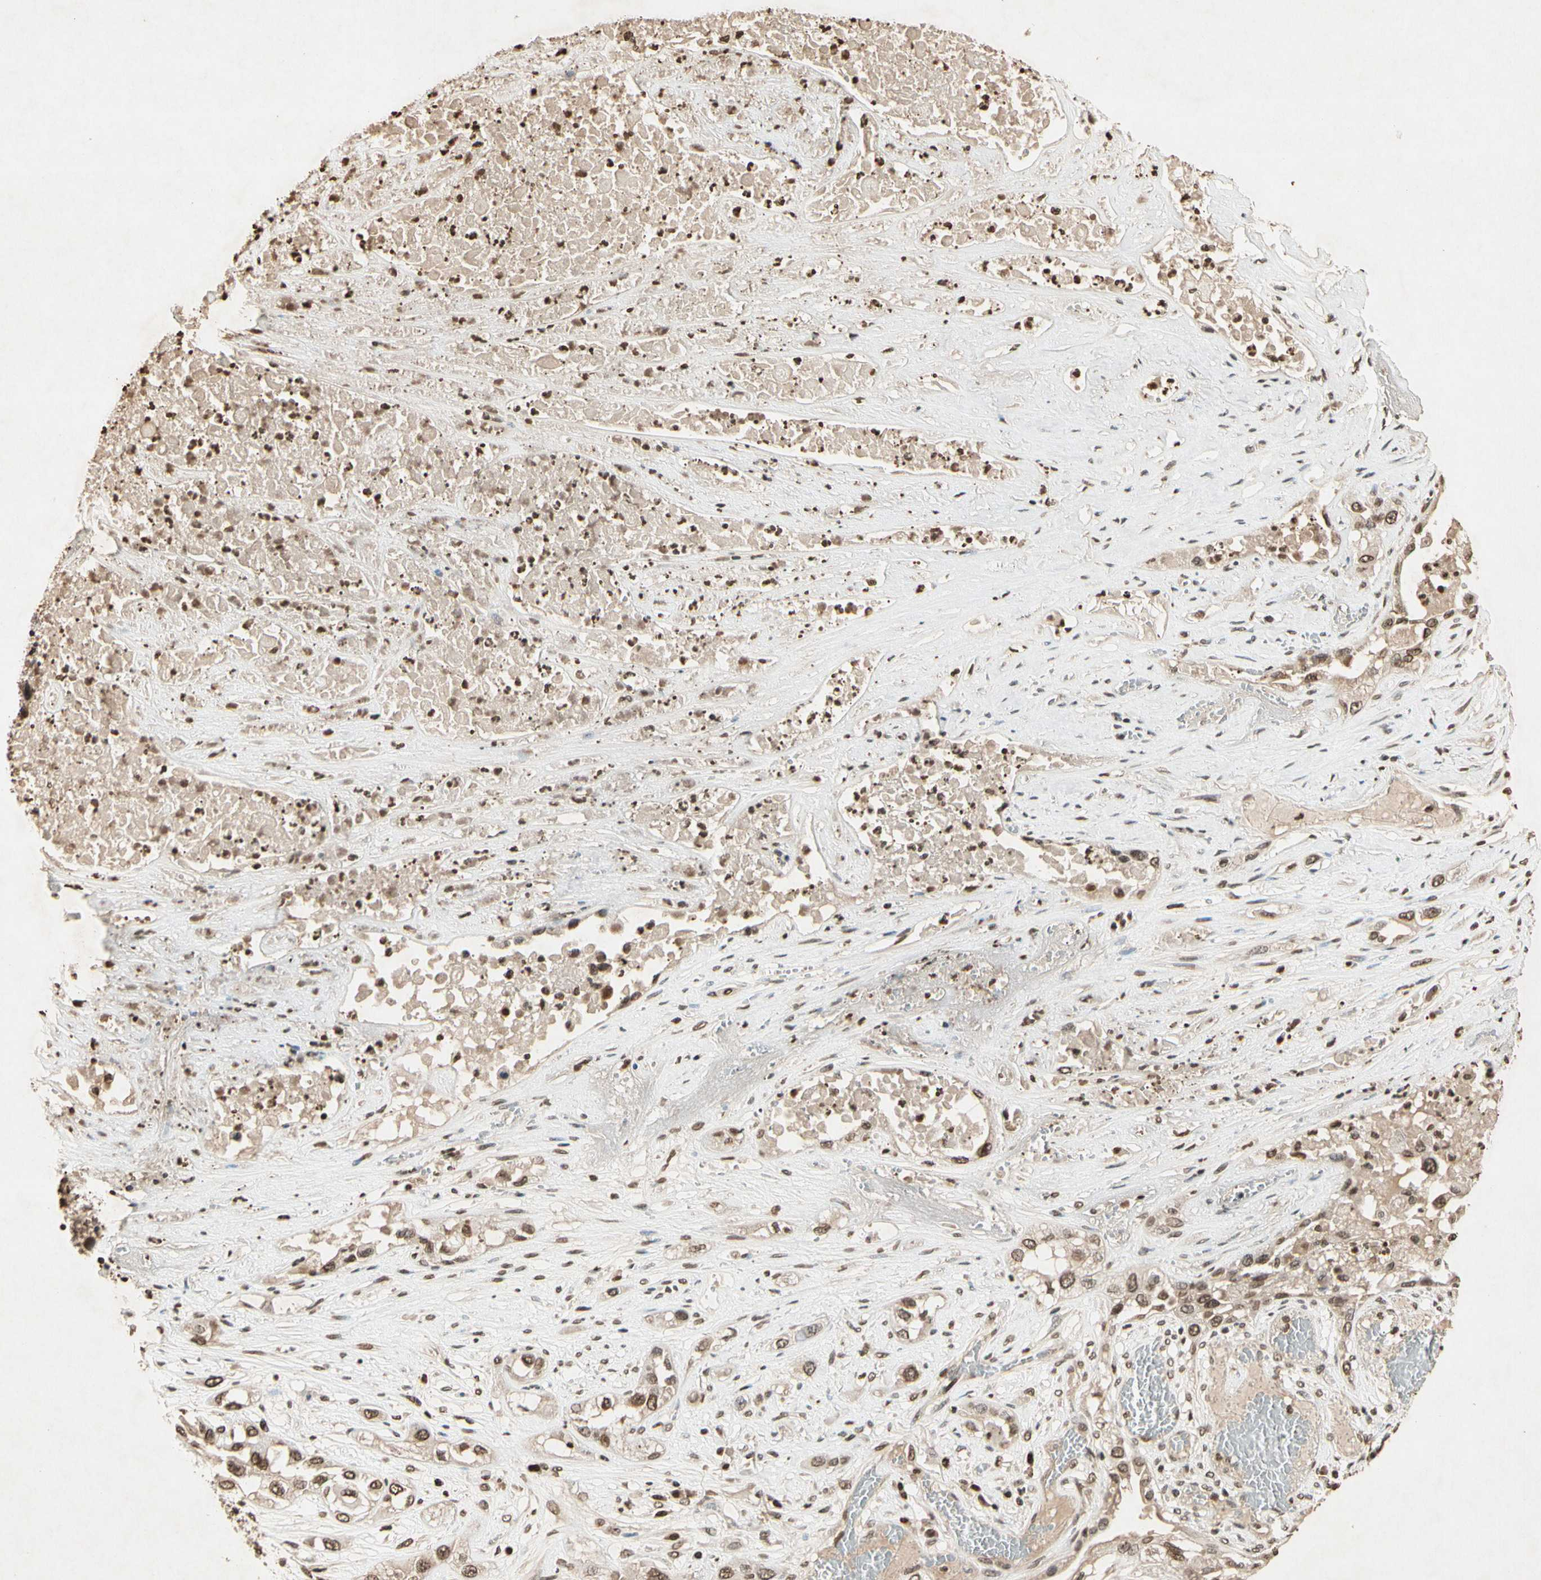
{"staining": {"intensity": "moderate", "quantity": "25%-75%", "location": "nuclear"}, "tissue": "lung cancer", "cell_type": "Tumor cells", "image_type": "cancer", "snomed": [{"axis": "morphology", "description": "Squamous cell carcinoma, NOS"}, {"axis": "topography", "description": "Lung"}], "caption": "High-power microscopy captured an IHC photomicrograph of squamous cell carcinoma (lung), revealing moderate nuclear positivity in approximately 25%-75% of tumor cells.", "gene": "TOP1", "patient": {"sex": "male", "age": 71}}